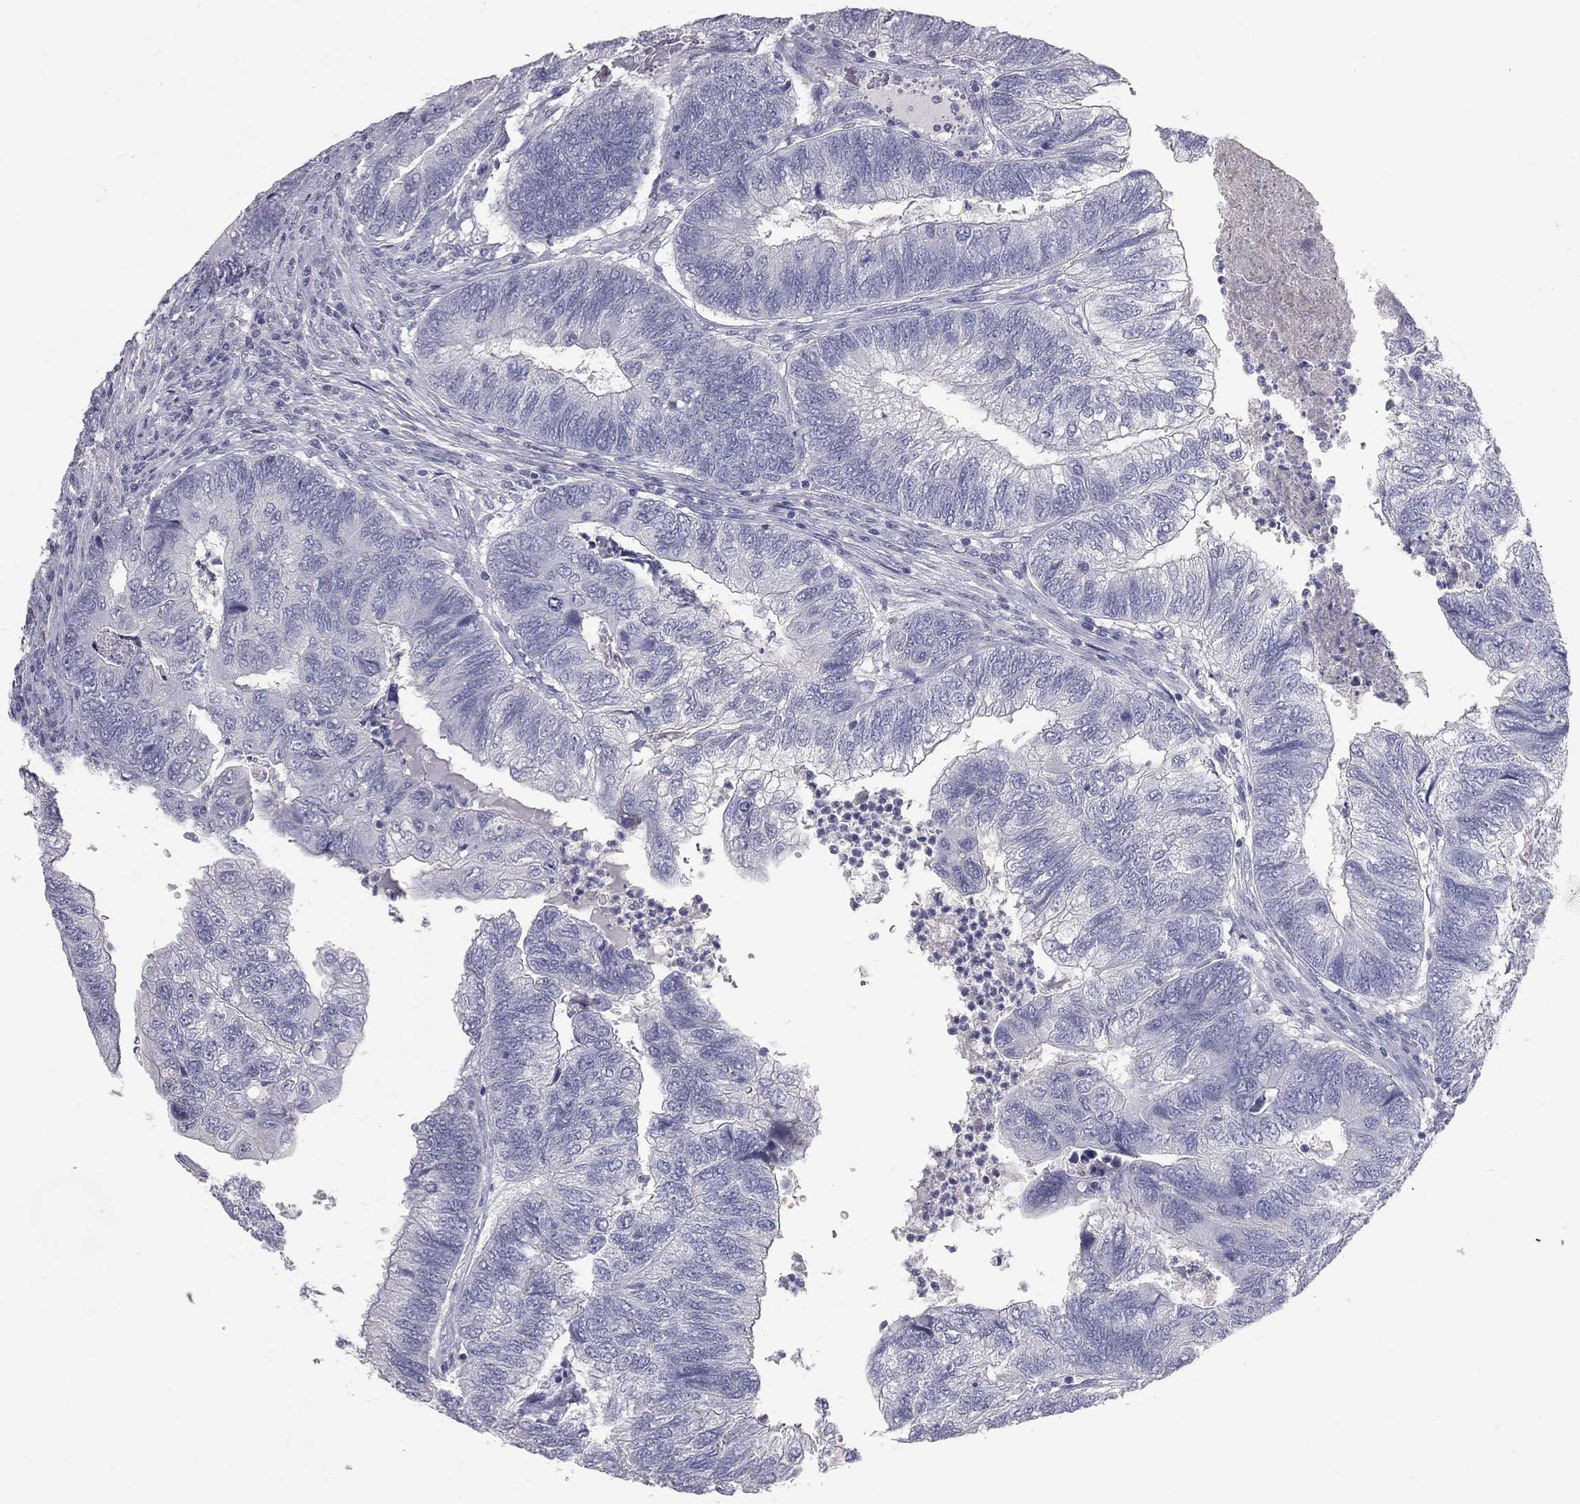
{"staining": {"intensity": "negative", "quantity": "none", "location": "none"}, "tissue": "colorectal cancer", "cell_type": "Tumor cells", "image_type": "cancer", "snomed": [{"axis": "morphology", "description": "Adenocarcinoma, NOS"}, {"axis": "topography", "description": "Colon"}], "caption": "An immunohistochemistry (IHC) photomicrograph of colorectal adenocarcinoma is shown. There is no staining in tumor cells of colorectal adenocarcinoma.", "gene": "TFPI2", "patient": {"sex": "female", "age": 67}}